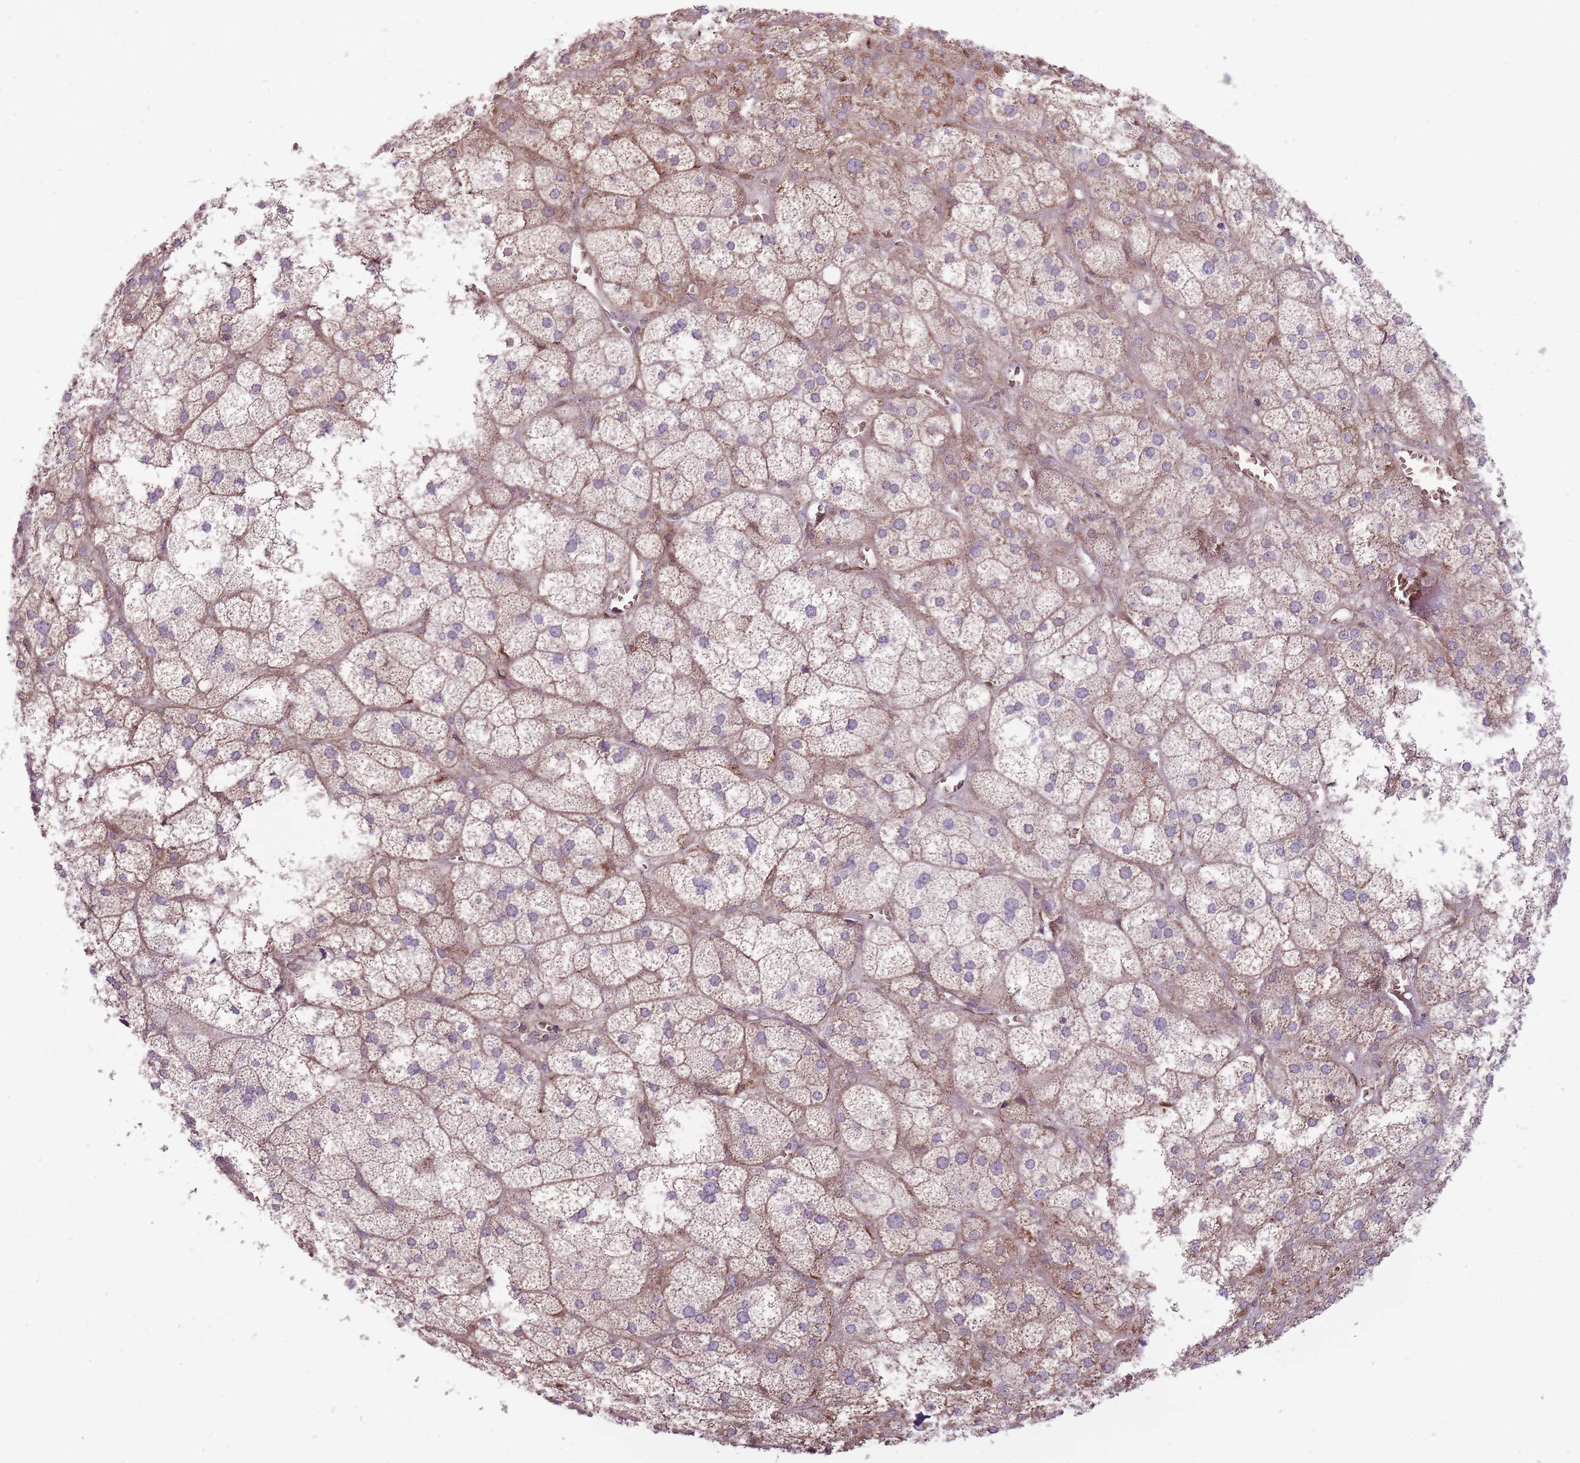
{"staining": {"intensity": "moderate", "quantity": ">75%", "location": "cytoplasmic/membranous"}, "tissue": "adrenal gland", "cell_type": "Glandular cells", "image_type": "normal", "snomed": [{"axis": "morphology", "description": "Normal tissue, NOS"}, {"axis": "topography", "description": "Adrenal gland"}], "caption": "Protein staining of normal adrenal gland displays moderate cytoplasmic/membranous staining in approximately >75% of glandular cells. (DAB (3,3'-diaminobenzidine) IHC, brown staining for protein, blue staining for nuclei).", "gene": "ANKRD10", "patient": {"sex": "female", "age": 61}}